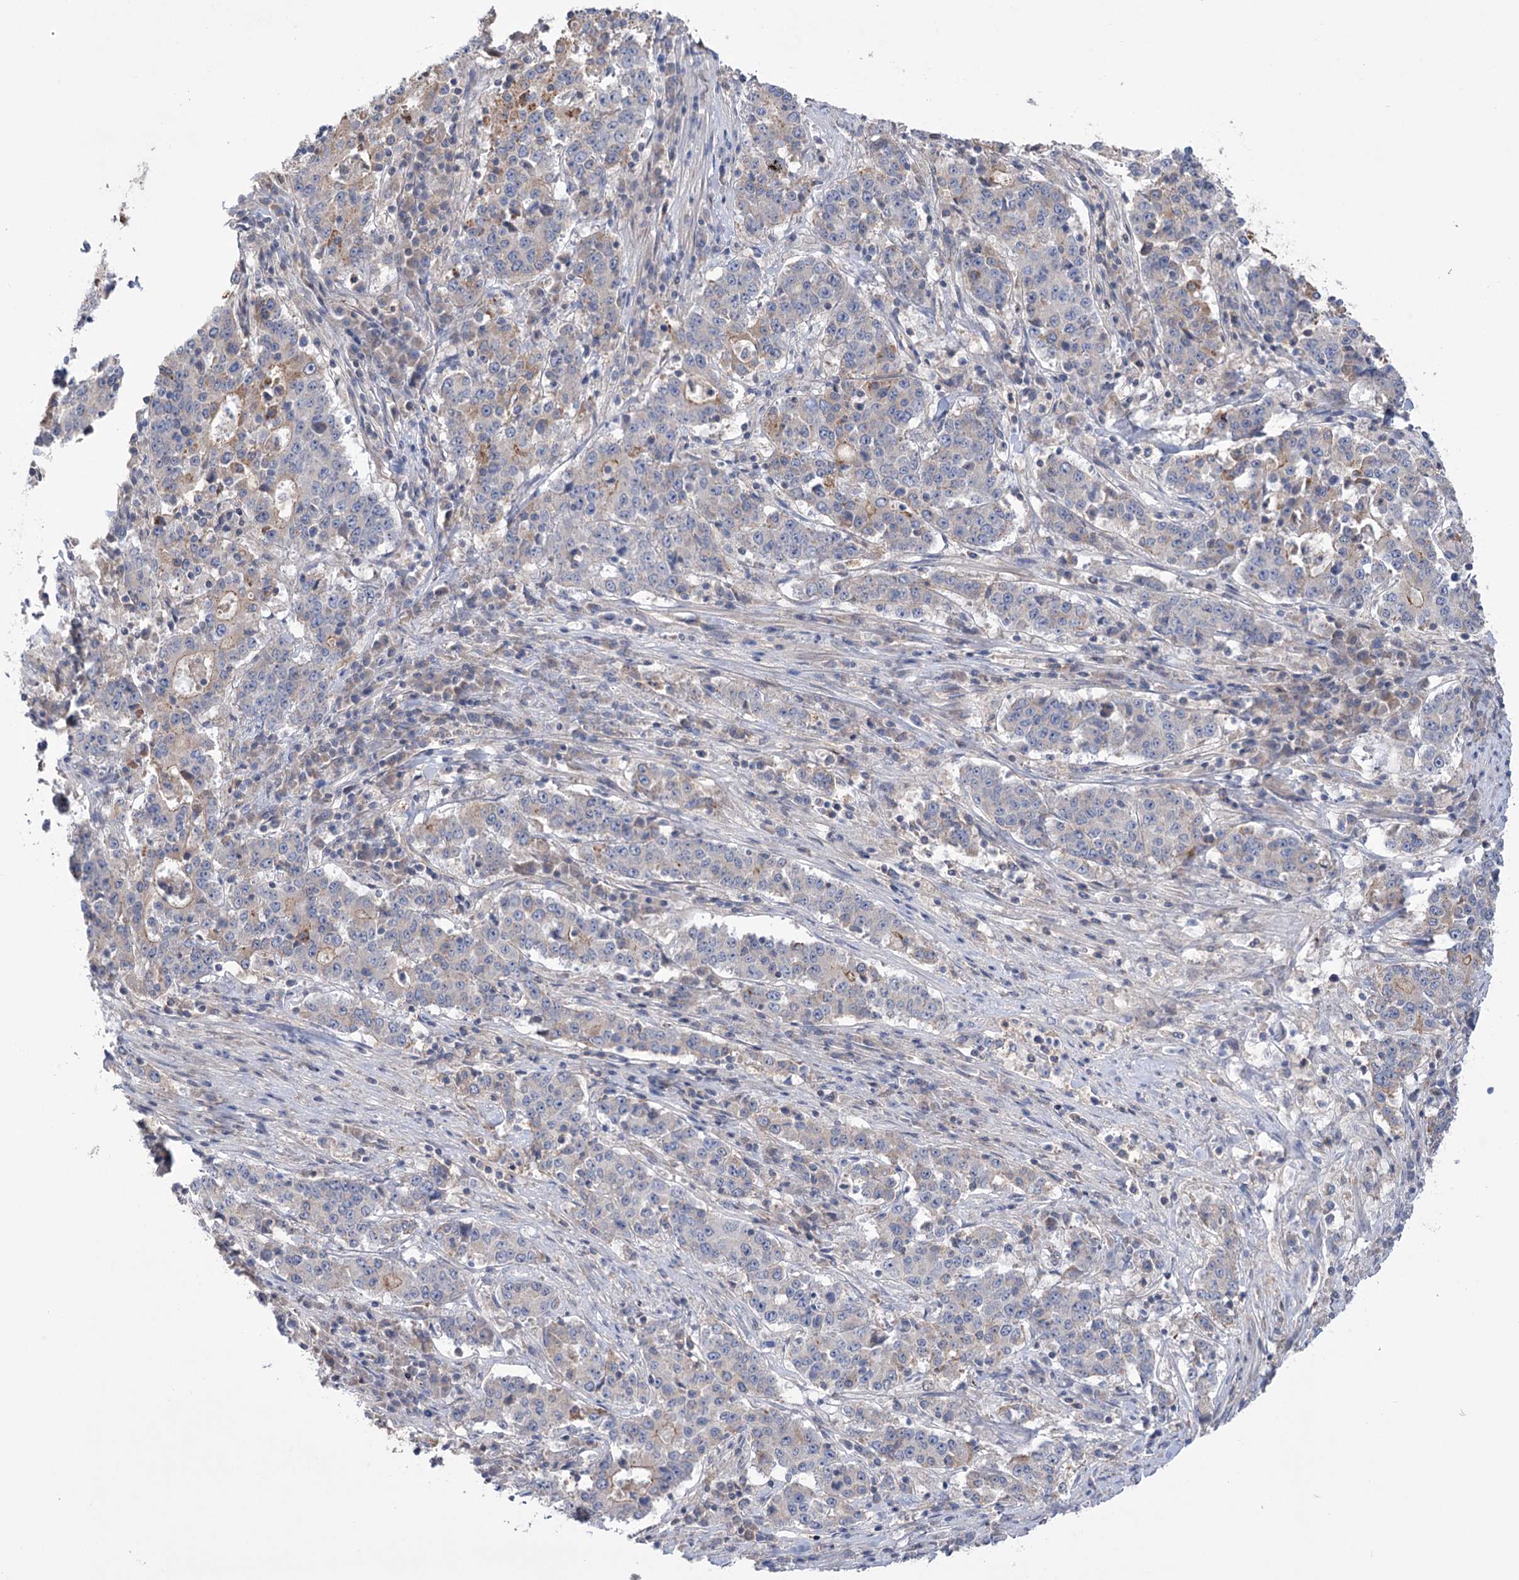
{"staining": {"intensity": "weak", "quantity": "<25%", "location": "cytoplasmic/membranous"}, "tissue": "stomach cancer", "cell_type": "Tumor cells", "image_type": "cancer", "snomed": [{"axis": "morphology", "description": "Adenocarcinoma, NOS"}, {"axis": "topography", "description": "Stomach"}], "caption": "Immunohistochemical staining of human stomach adenocarcinoma shows no significant expression in tumor cells. Nuclei are stained in blue.", "gene": "TRIM71", "patient": {"sex": "male", "age": 59}}